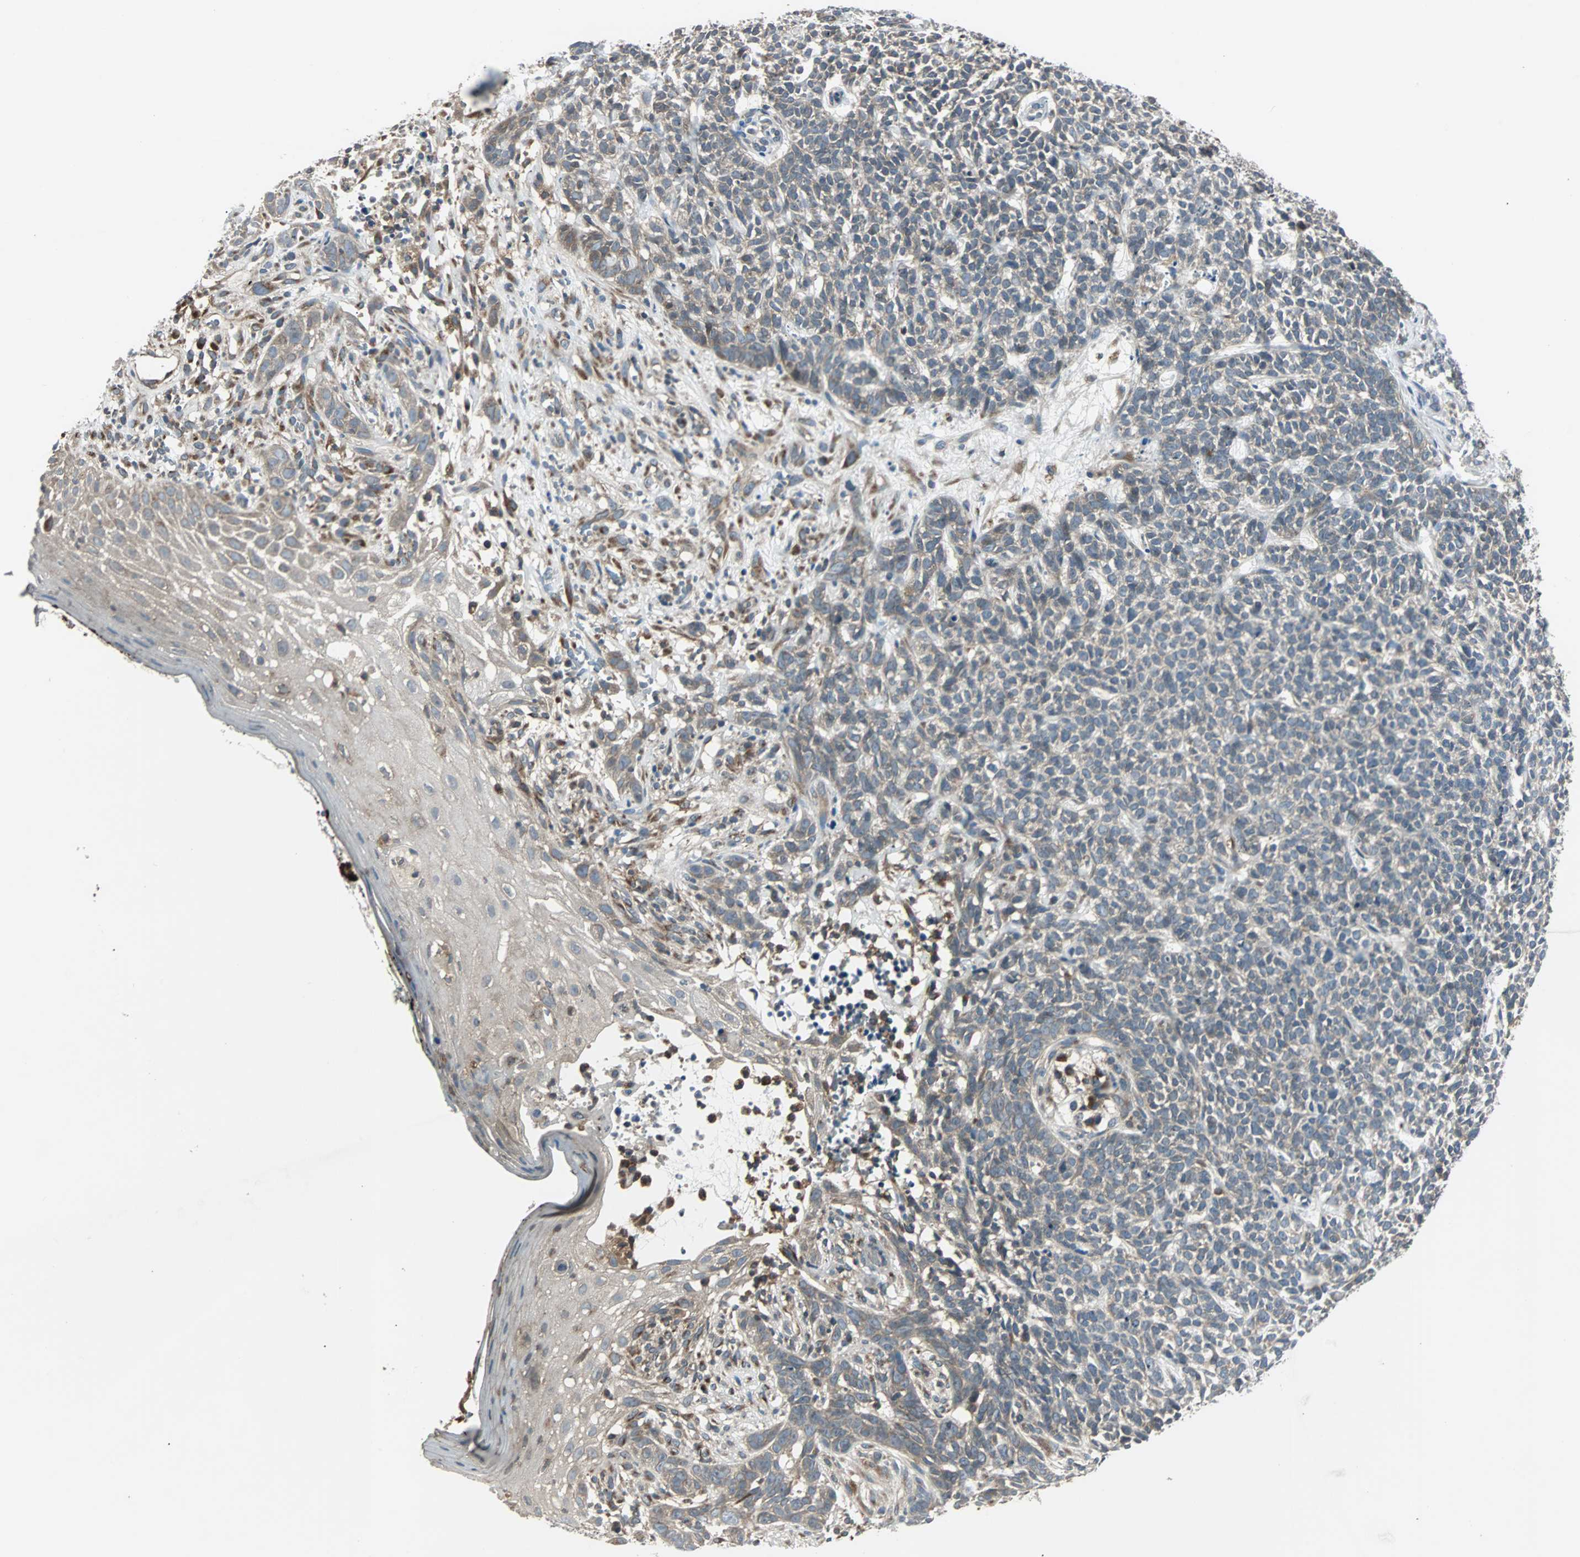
{"staining": {"intensity": "moderate", "quantity": ">75%", "location": "cytoplasmic/membranous"}, "tissue": "skin cancer", "cell_type": "Tumor cells", "image_type": "cancer", "snomed": [{"axis": "morphology", "description": "Basal cell carcinoma"}, {"axis": "topography", "description": "Skin"}], "caption": "The immunohistochemical stain labels moderate cytoplasmic/membranous positivity in tumor cells of basal cell carcinoma (skin) tissue.", "gene": "ARF1", "patient": {"sex": "female", "age": 84}}